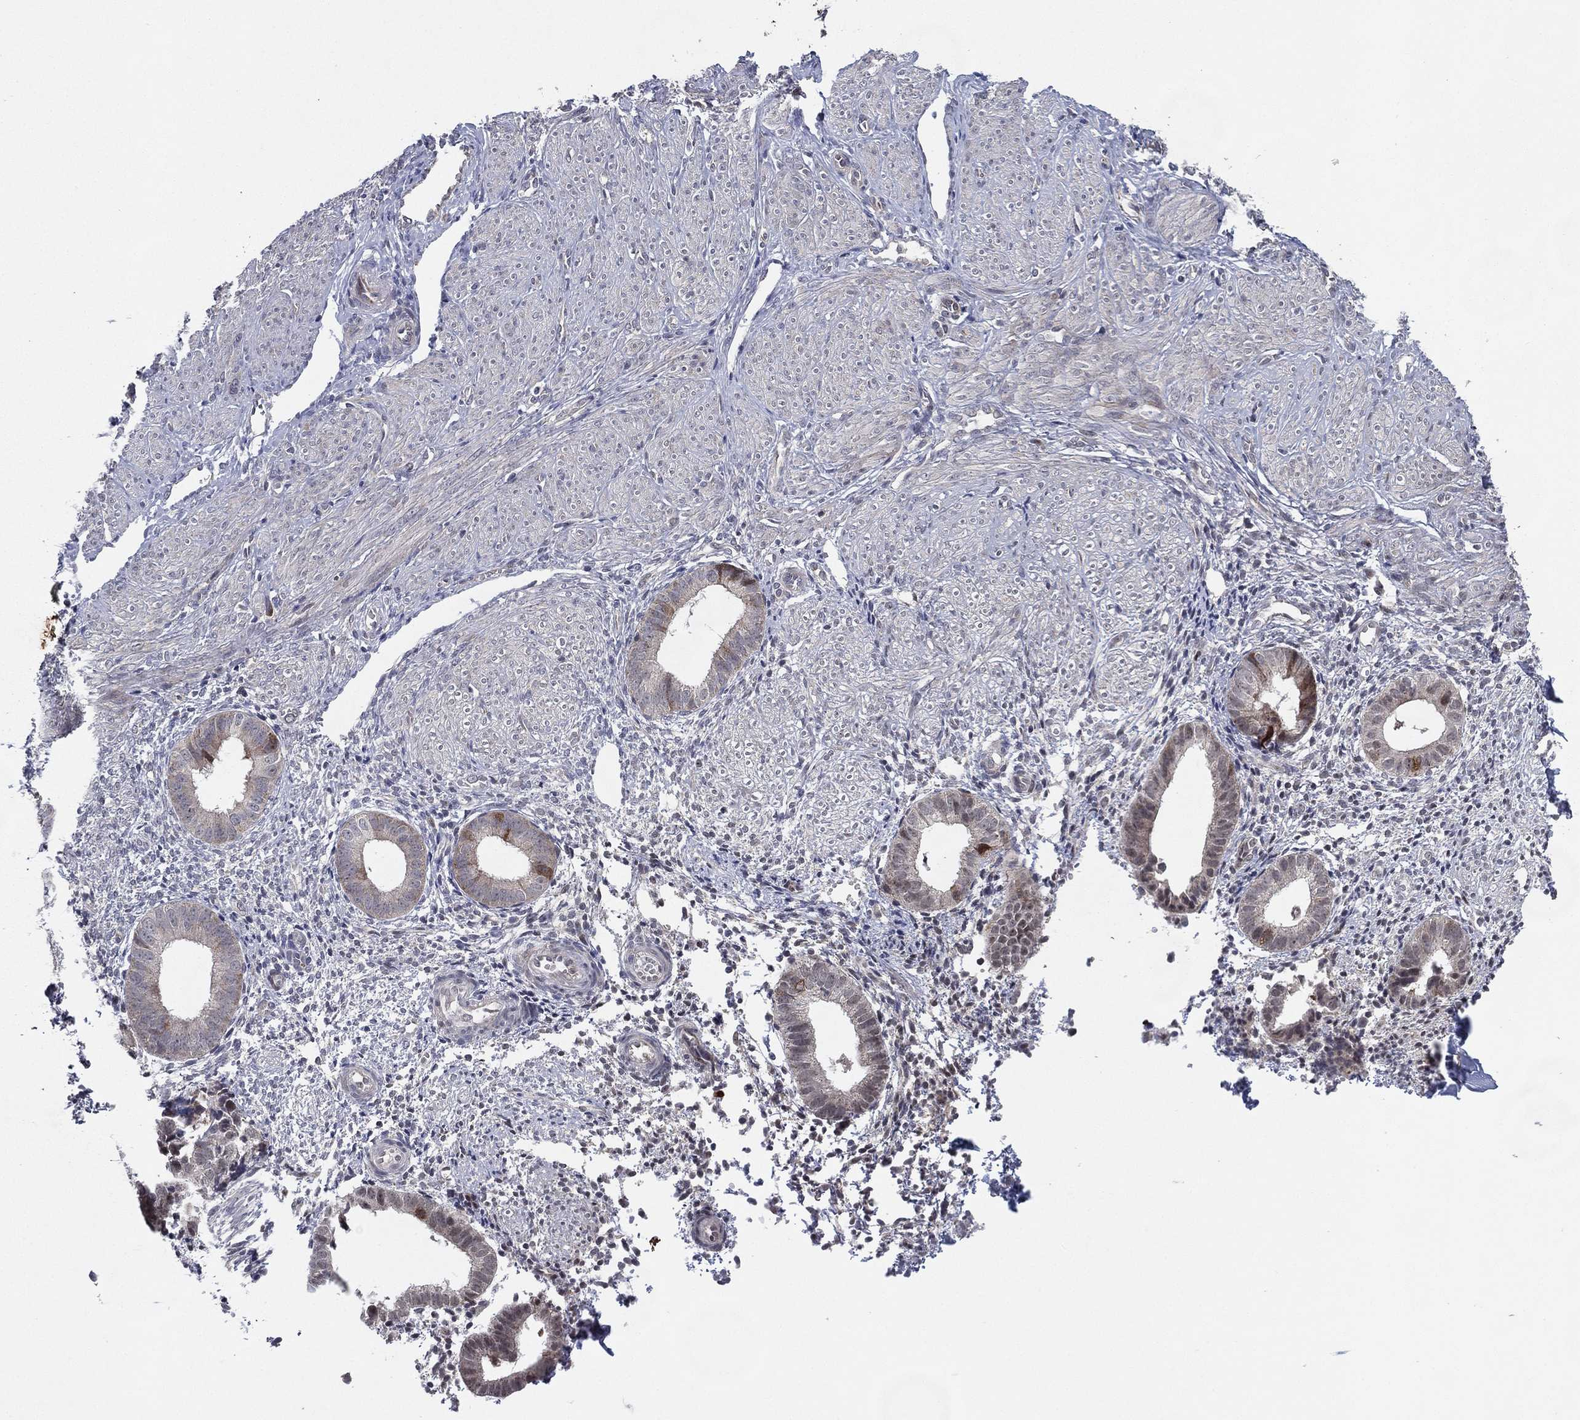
{"staining": {"intensity": "weak", "quantity": "<25%", "location": "cytoplasmic/membranous"}, "tissue": "endometrium", "cell_type": "Cells in endometrial stroma", "image_type": "normal", "snomed": [{"axis": "morphology", "description": "Normal tissue, NOS"}, {"axis": "topography", "description": "Endometrium"}], "caption": "Immunohistochemistry of unremarkable endometrium displays no positivity in cells in endometrial stroma.", "gene": "KAT14", "patient": {"sex": "female", "age": 47}}